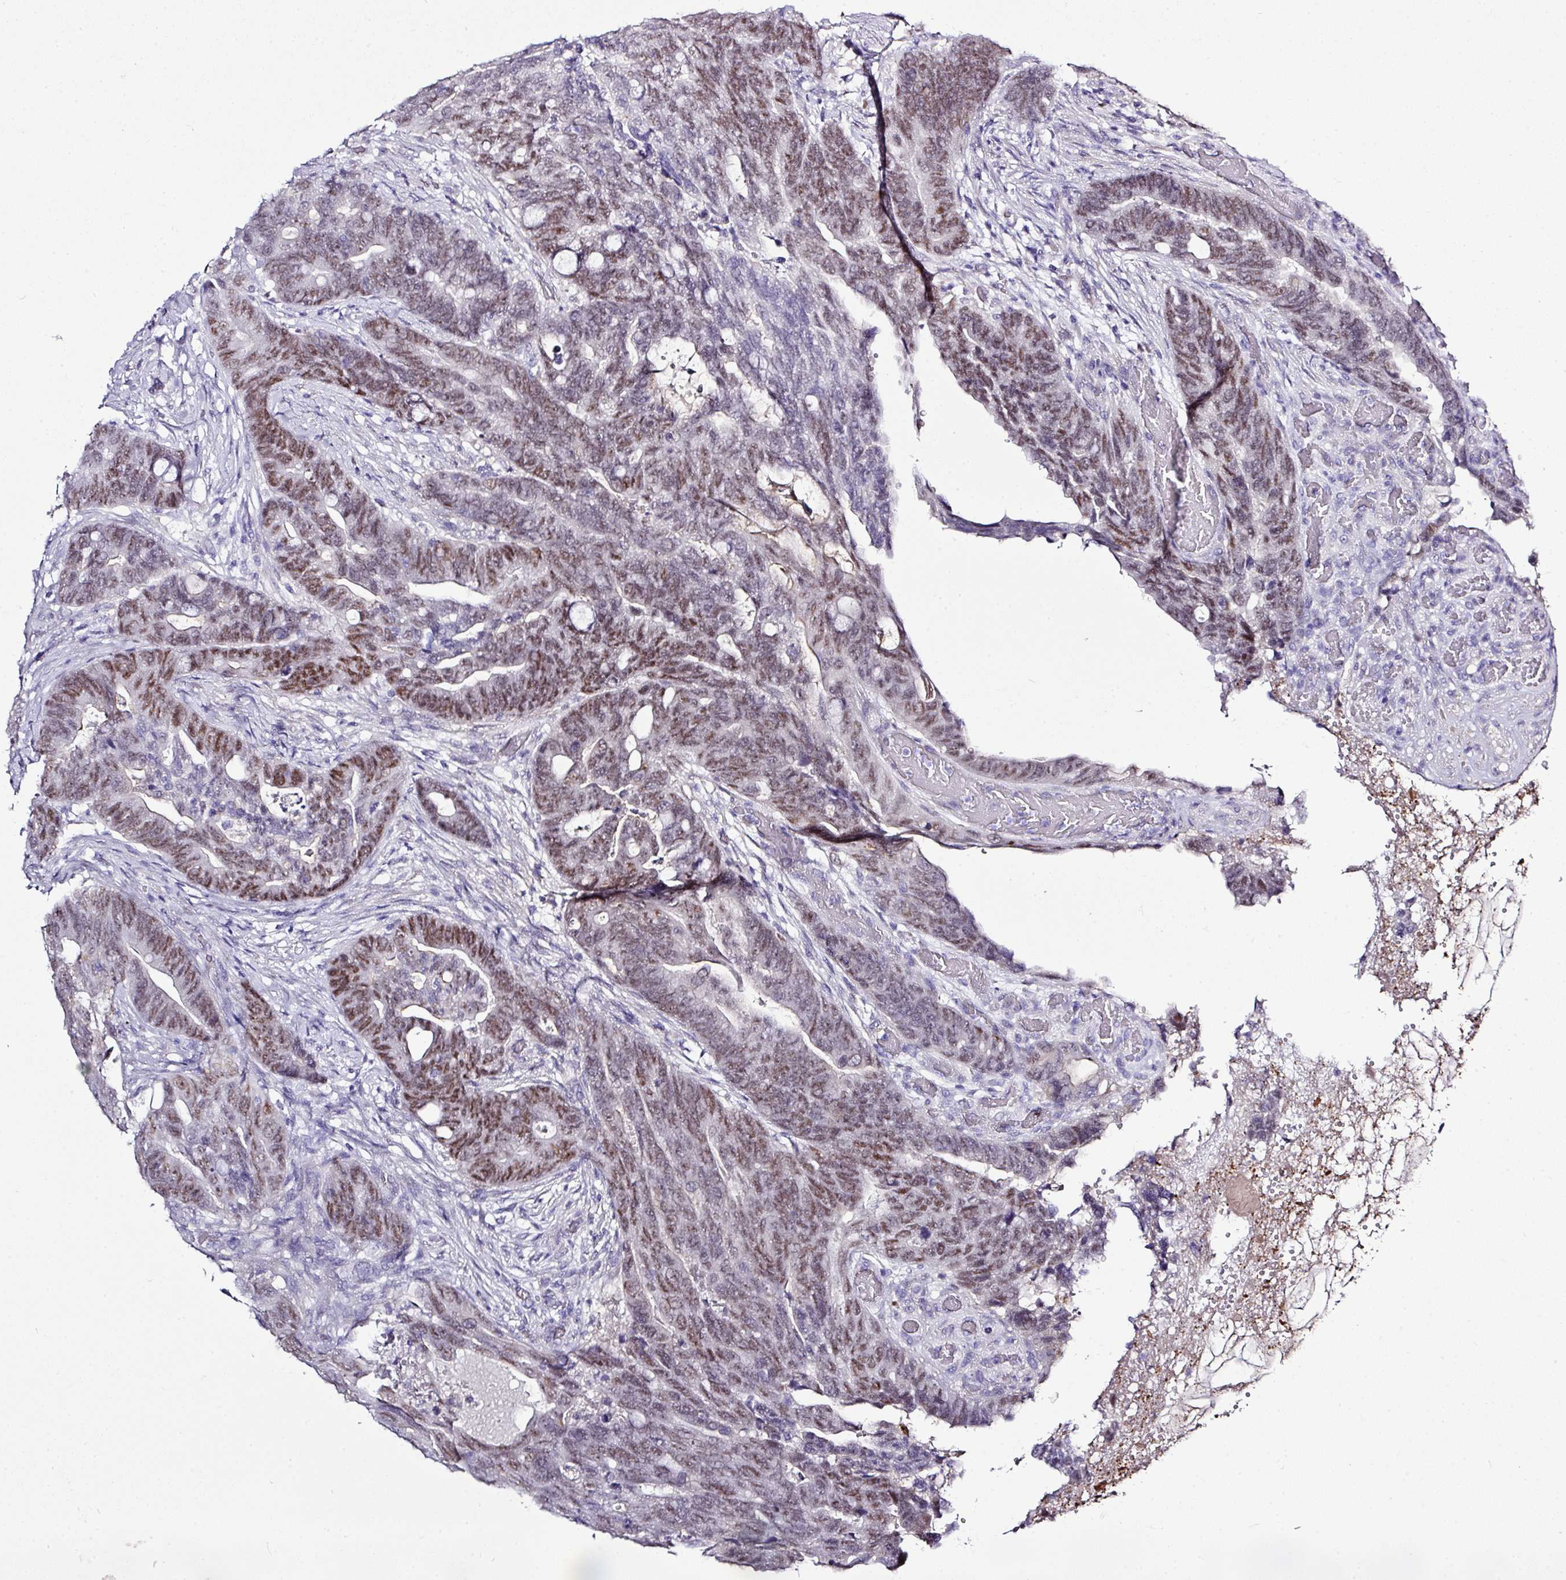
{"staining": {"intensity": "moderate", "quantity": ">75%", "location": "nuclear"}, "tissue": "colorectal cancer", "cell_type": "Tumor cells", "image_type": "cancer", "snomed": [{"axis": "morphology", "description": "Adenocarcinoma, NOS"}, {"axis": "topography", "description": "Colon"}], "caption": "Brown immunohistochemical staining in human colorectal adenocarcinoma displays moderate nuclear expression in approximately >75% of tumor cells.", "gene": "BCL11A", "patient": {"sex": "female", "age": 82}}